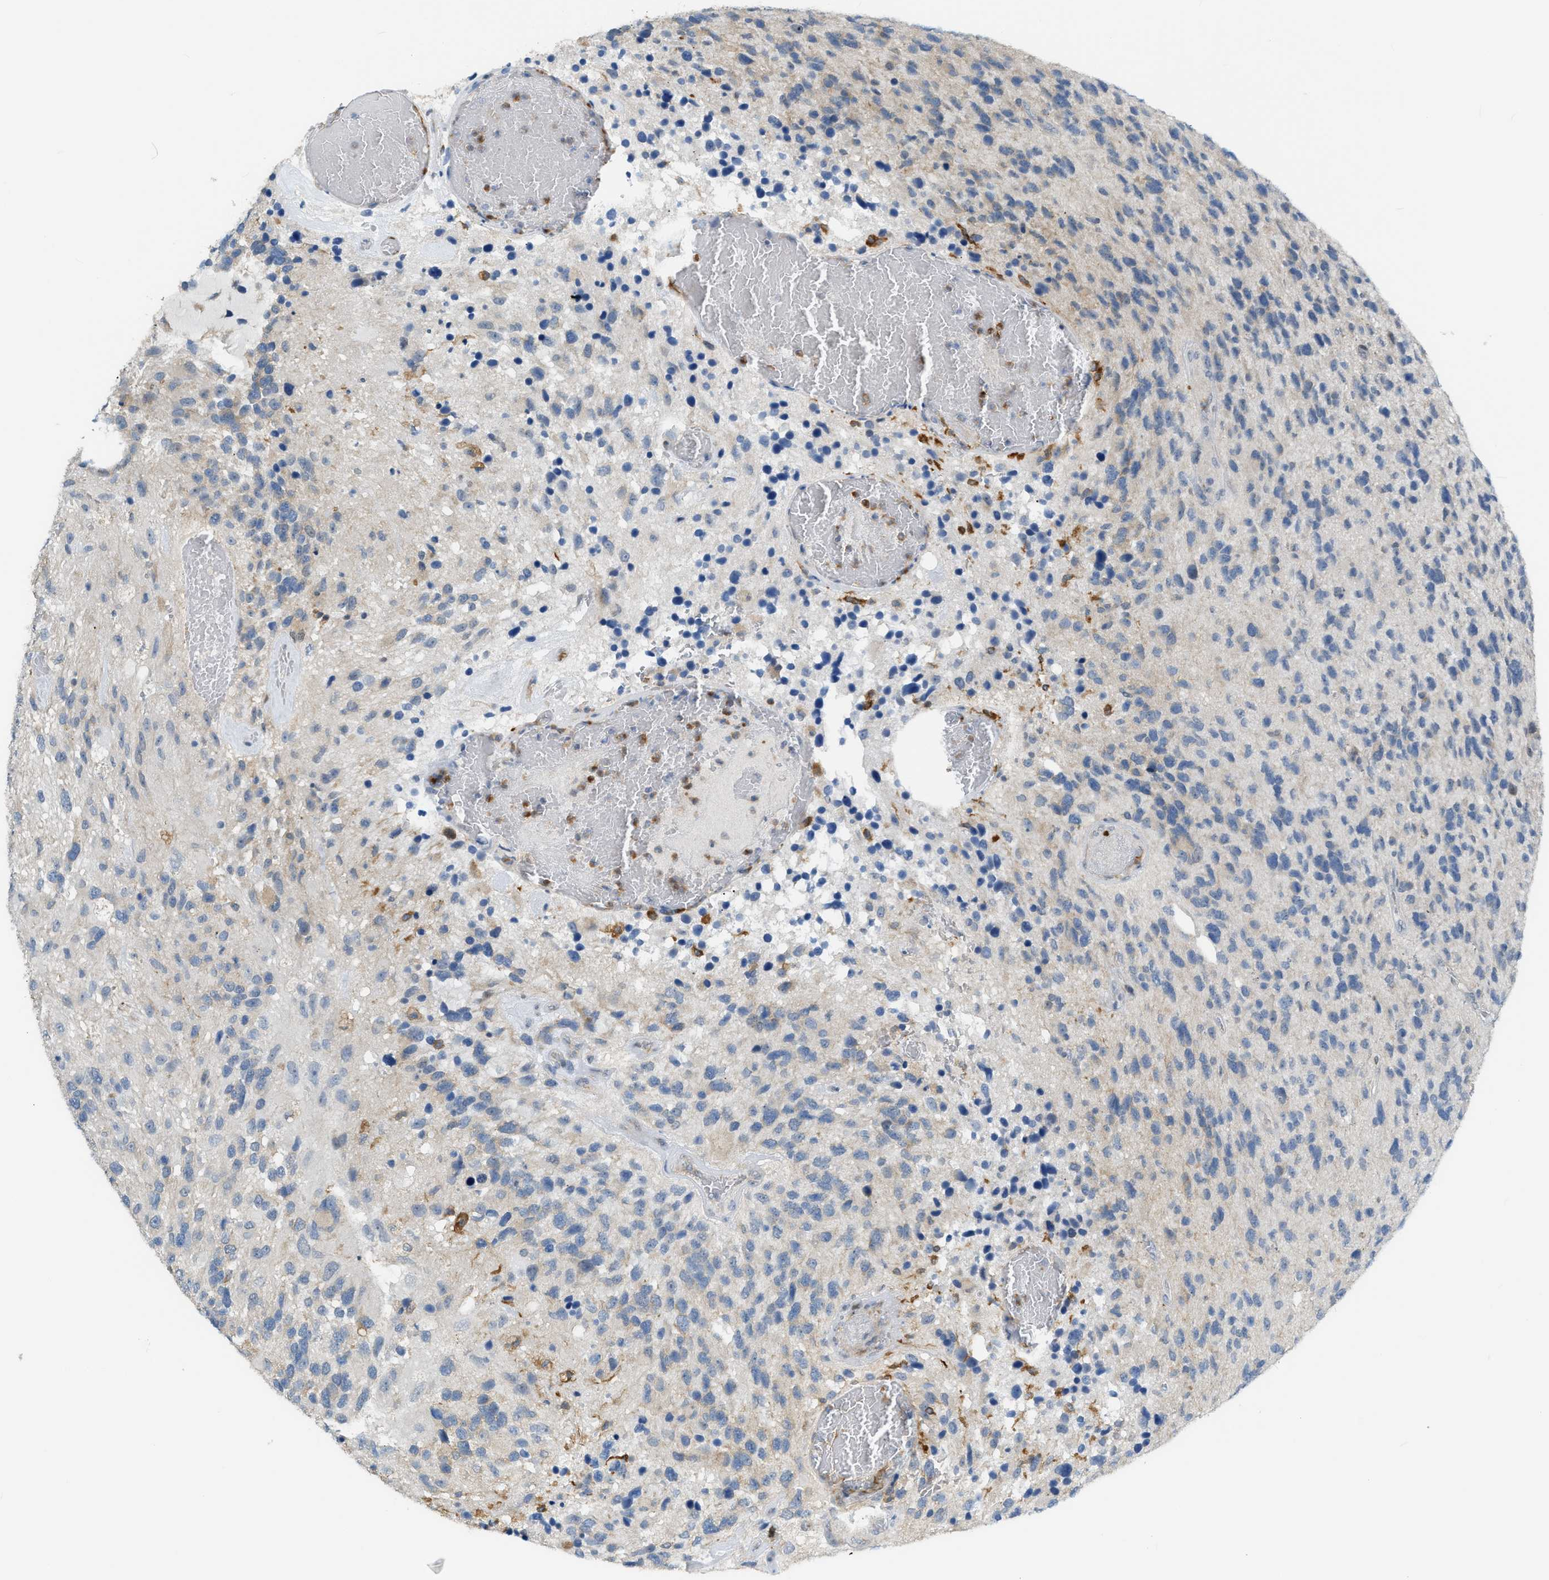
{"staining": {"intensity": "negative", "quantity": "none", "location": "none"}, "tissue": "glioma", "cell_type": "Tumor cells", "image_type": "cancer", "snomed": [{"axis": "morphology", "description": "Glioma, malignant, High grade"}, {"axis": "topography", "description": "Brain"}], "caption": "Immunohistochemistry (IHC) of human malignant glioma (high-grade) displays no staining in tumor cells.", "gene": "ZNF408", "patient": {"sex": "female", "age": 58}}